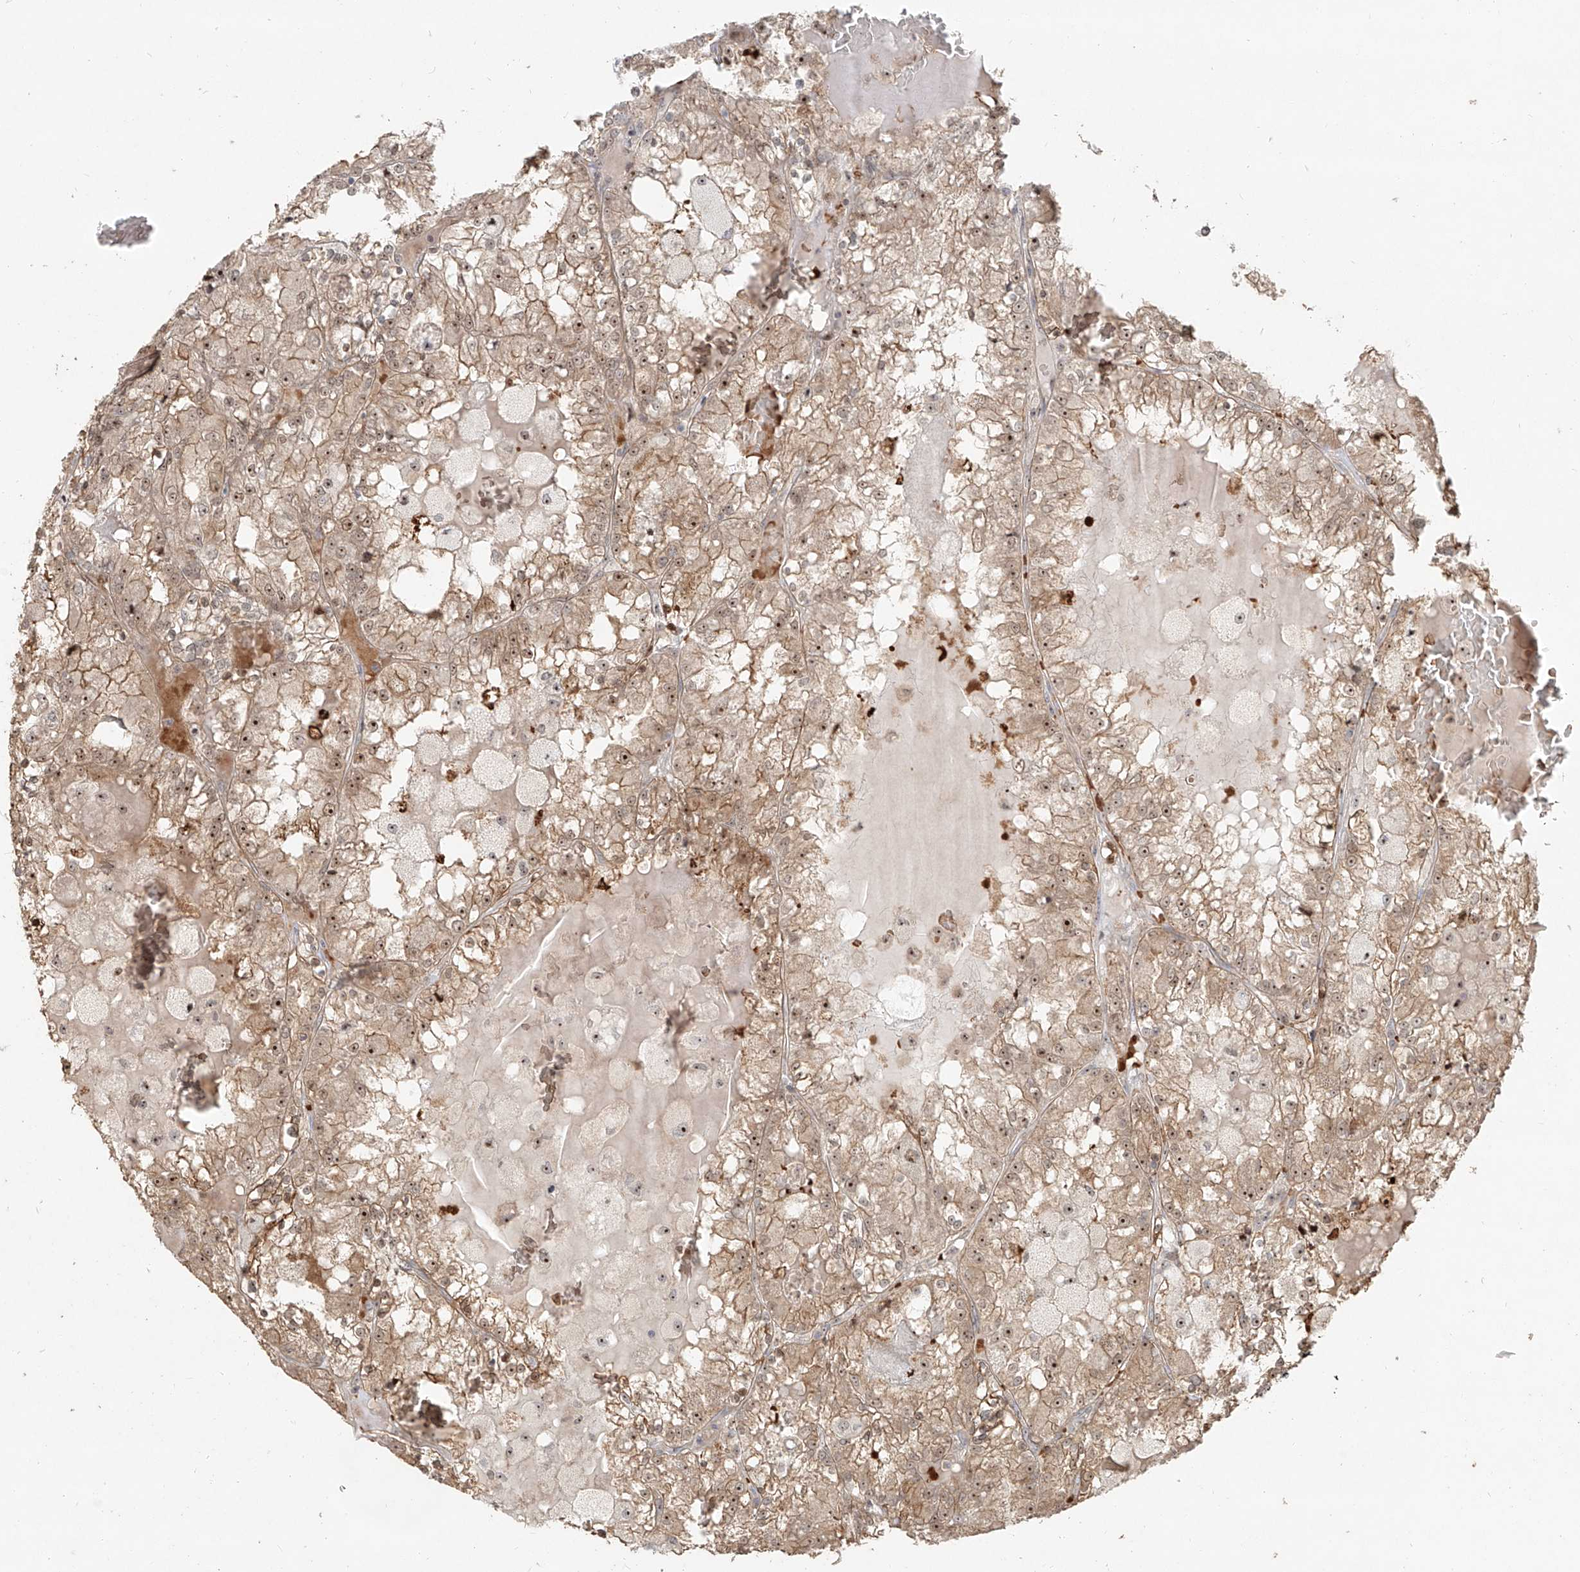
{"staining": {"intensity": "moderate", "quantity": ">75%", "location": "cytoplasmic/membranous,nuclear"}, "tissue": "renal cancer", "cell_type": "Tumor cells", "image_type": "cancer", "snomed": [{"axis": "morphology", "description": "Adenocarcinoma, NOS"}, {"axis": "topography", "description": "Kidney"}], "caption": "Immunohistochemical staining of renal cancer demonstrates moderate cytoplasmic/membranous and nuclear protein expression in approximately >75% of tumor cells.", "gene": "BYSL", "patient": {"sex": "female", "age": 56}}